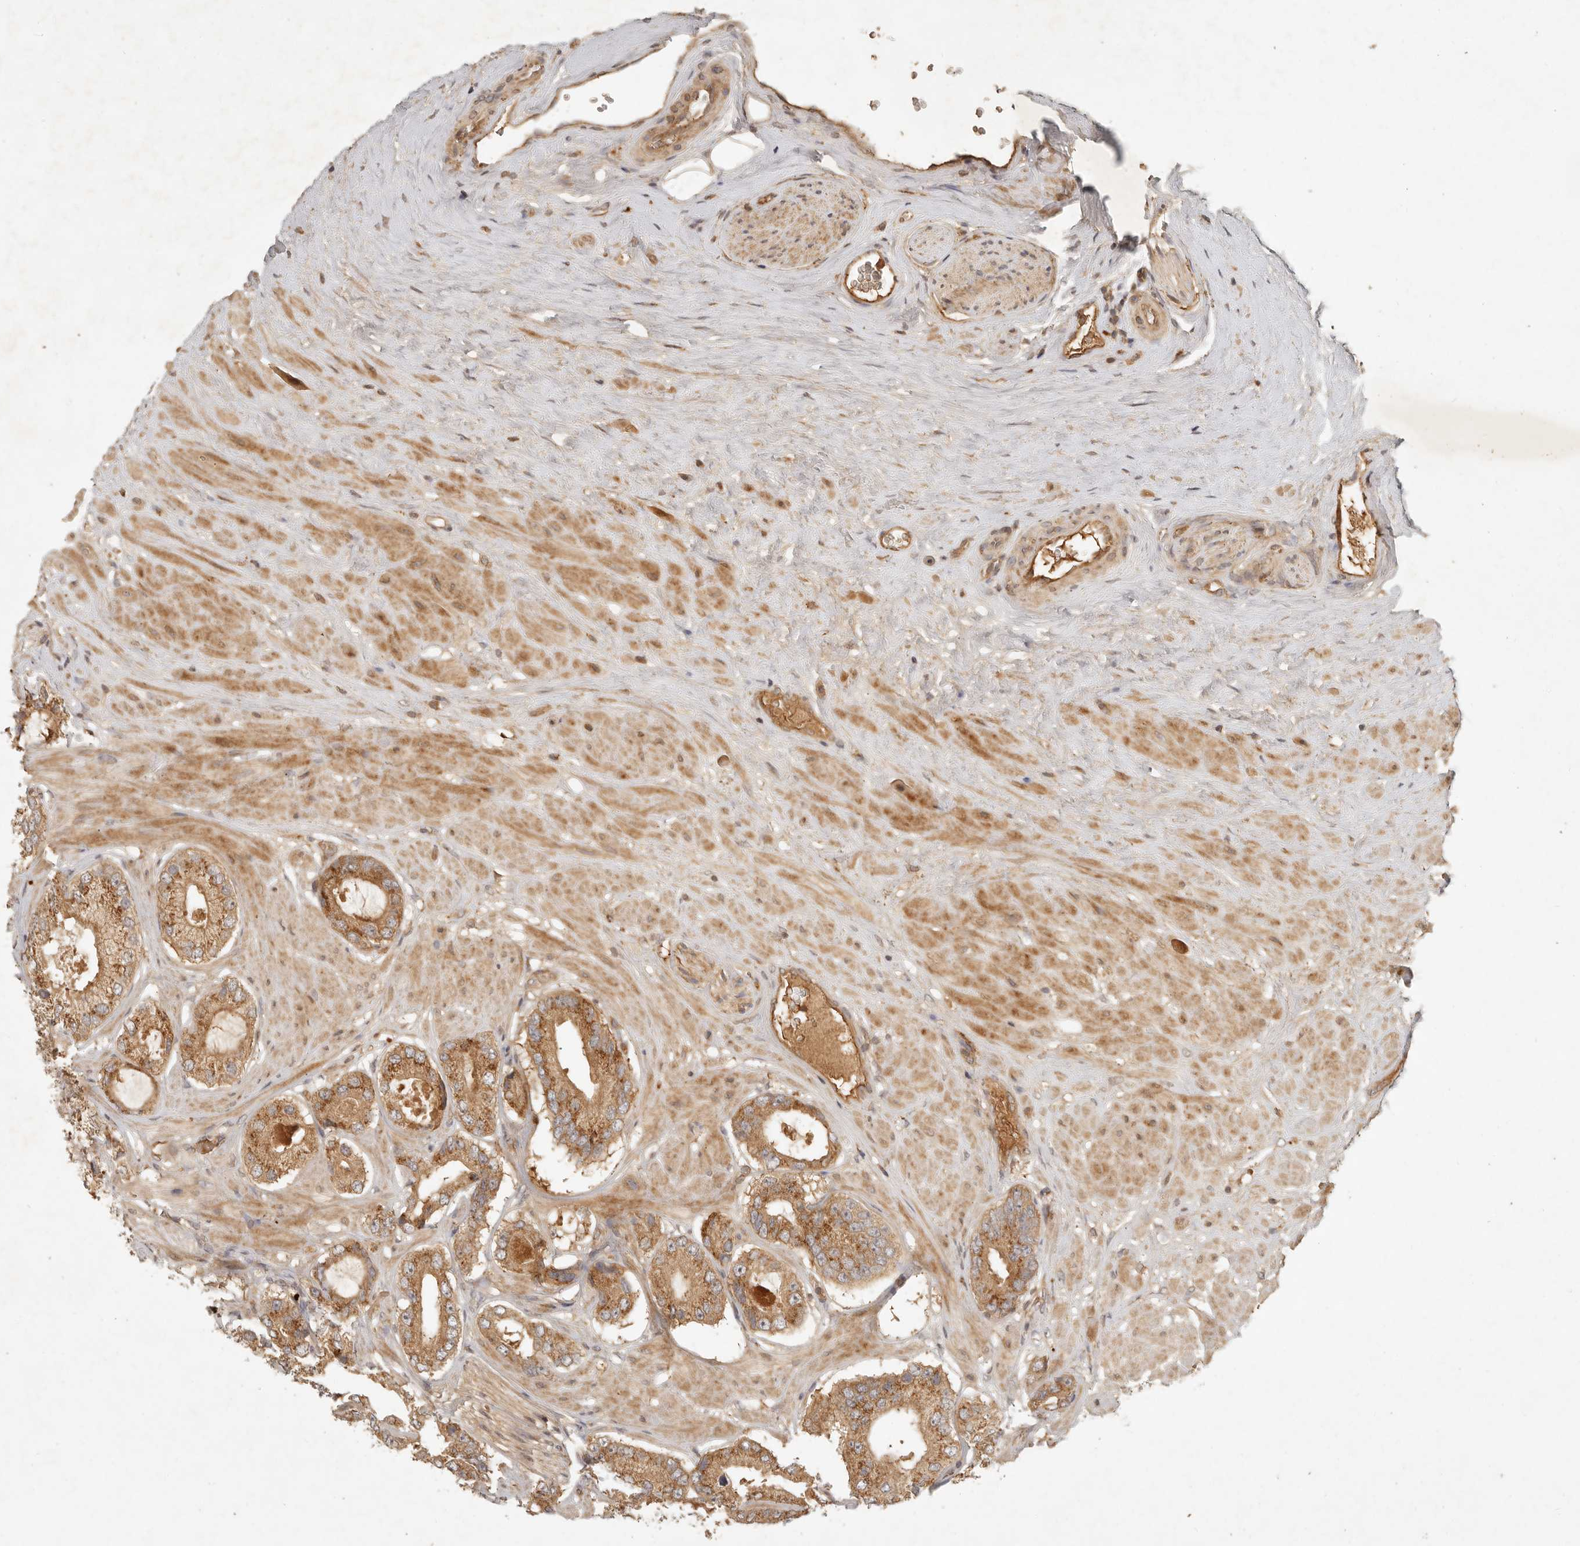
{"staining": {"intensity": "moderate", "quantity": ">75%", "location": "cytoplasmic/membranous"}, "tissue": "prostate cancer", "cell_type": "Tumor cells", "image_type": "cancer", "snomed": [{"axis": "morphology", "description": "Adenocarcinoma, High grade"}, {"axis": "topography", "description": "Prostate"}], "caption": "This photomicrograph demonstrates IHC staining of human adenocarcinoma (high-grade) (prostate), with medium moderate cytoplasmic/membranous staining in about >75% of tumor cells.", "gene": "ANKRD61", "patient": {"sex": "male", "age": 59}}